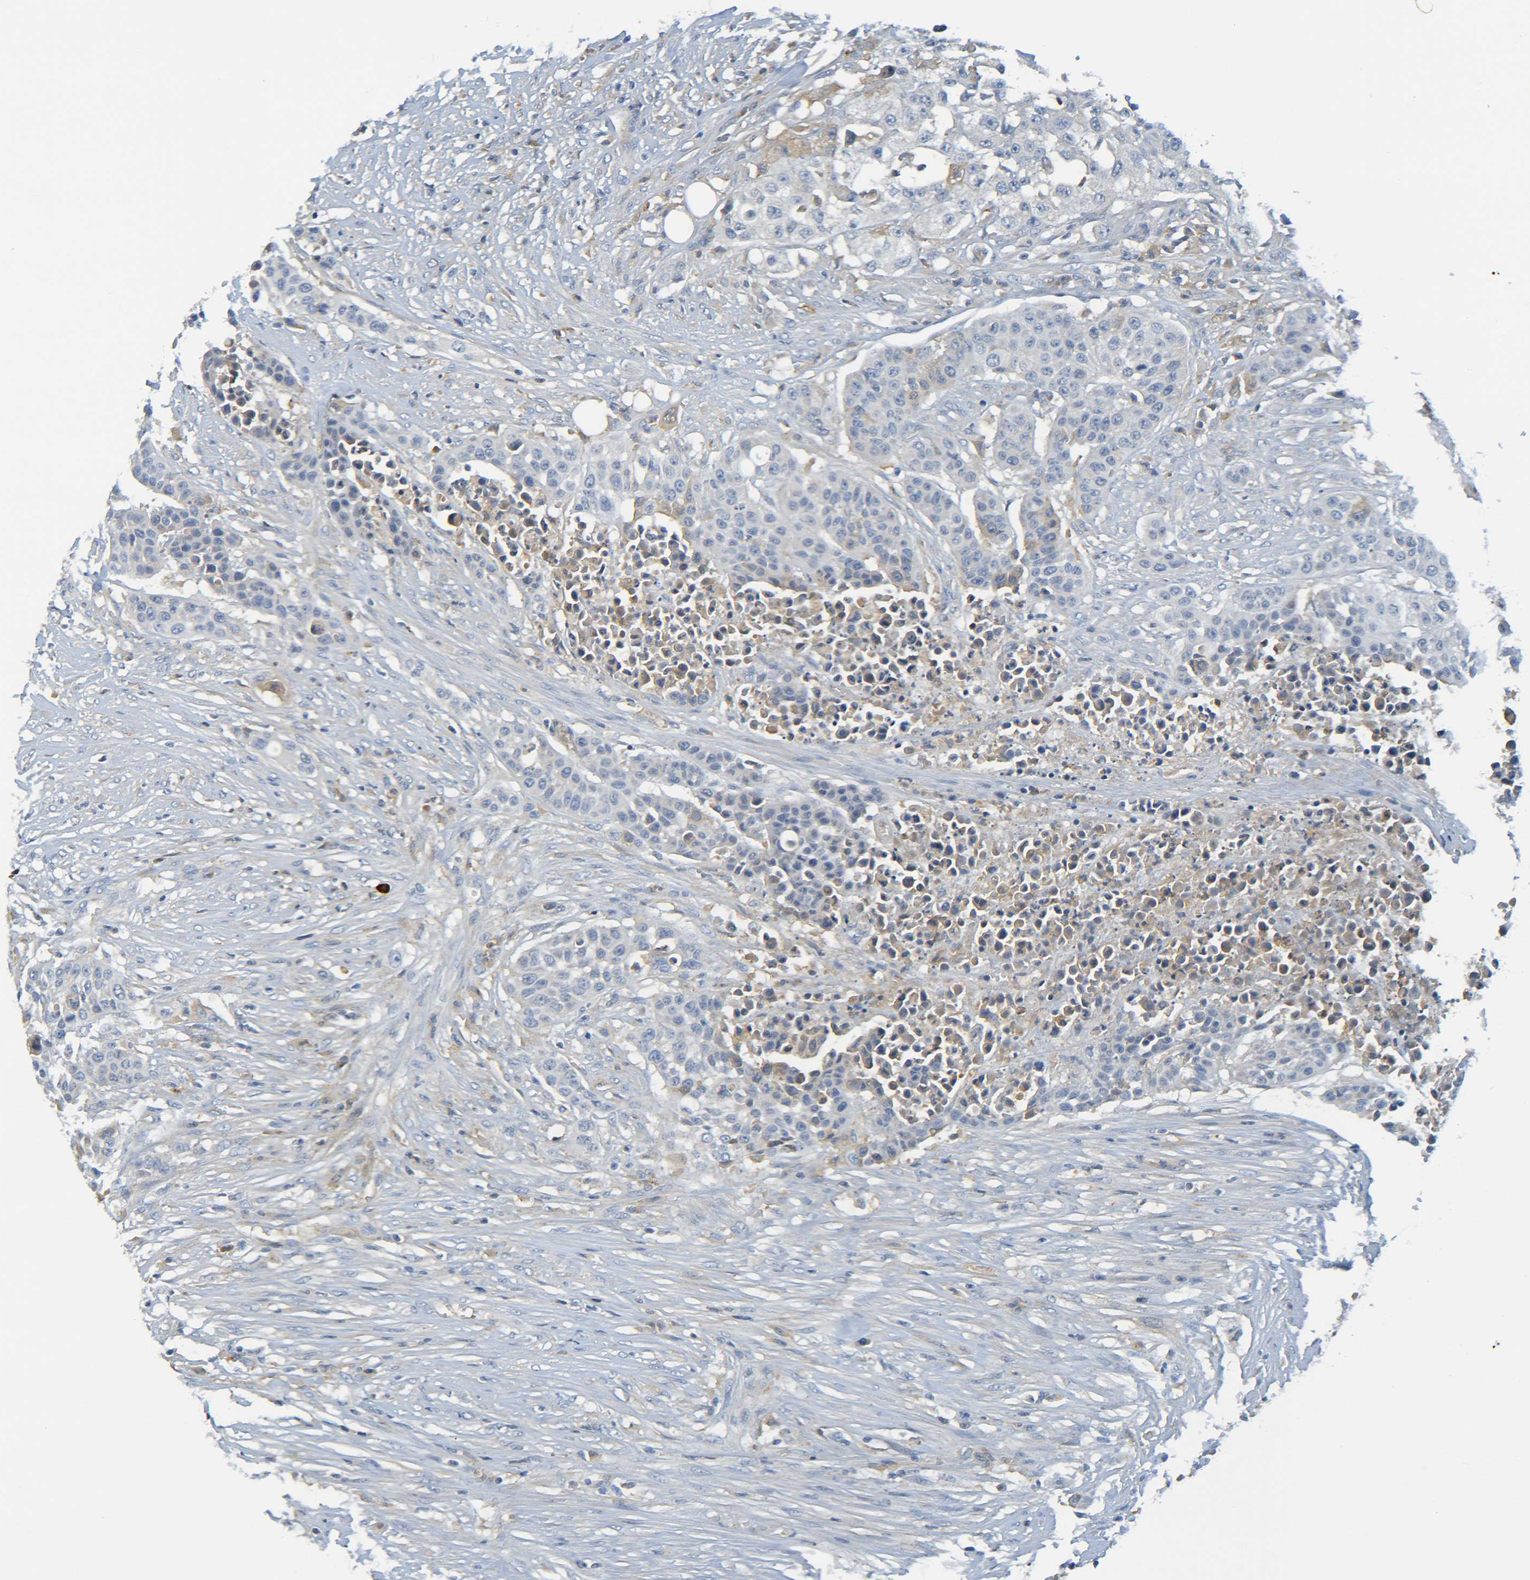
{"staining": {"intensity": "negative", "quantity": "none", "location": "none"}, "tissue": "urothelial cancer", "cell_type": "Tumor cells", "image_type": "cancer", "snomed": [{"axis": "morphology", "description": "Urothelial carcinoma, High grade"}, {"axis": "topography", "description": "Urinary bladder"}], "caption": "Tumor cells are negative for protein expression in human urothelial carcinoma (high-grade).", "gene": "C1QA", "patient": {"sex": "male", "age": 74}}